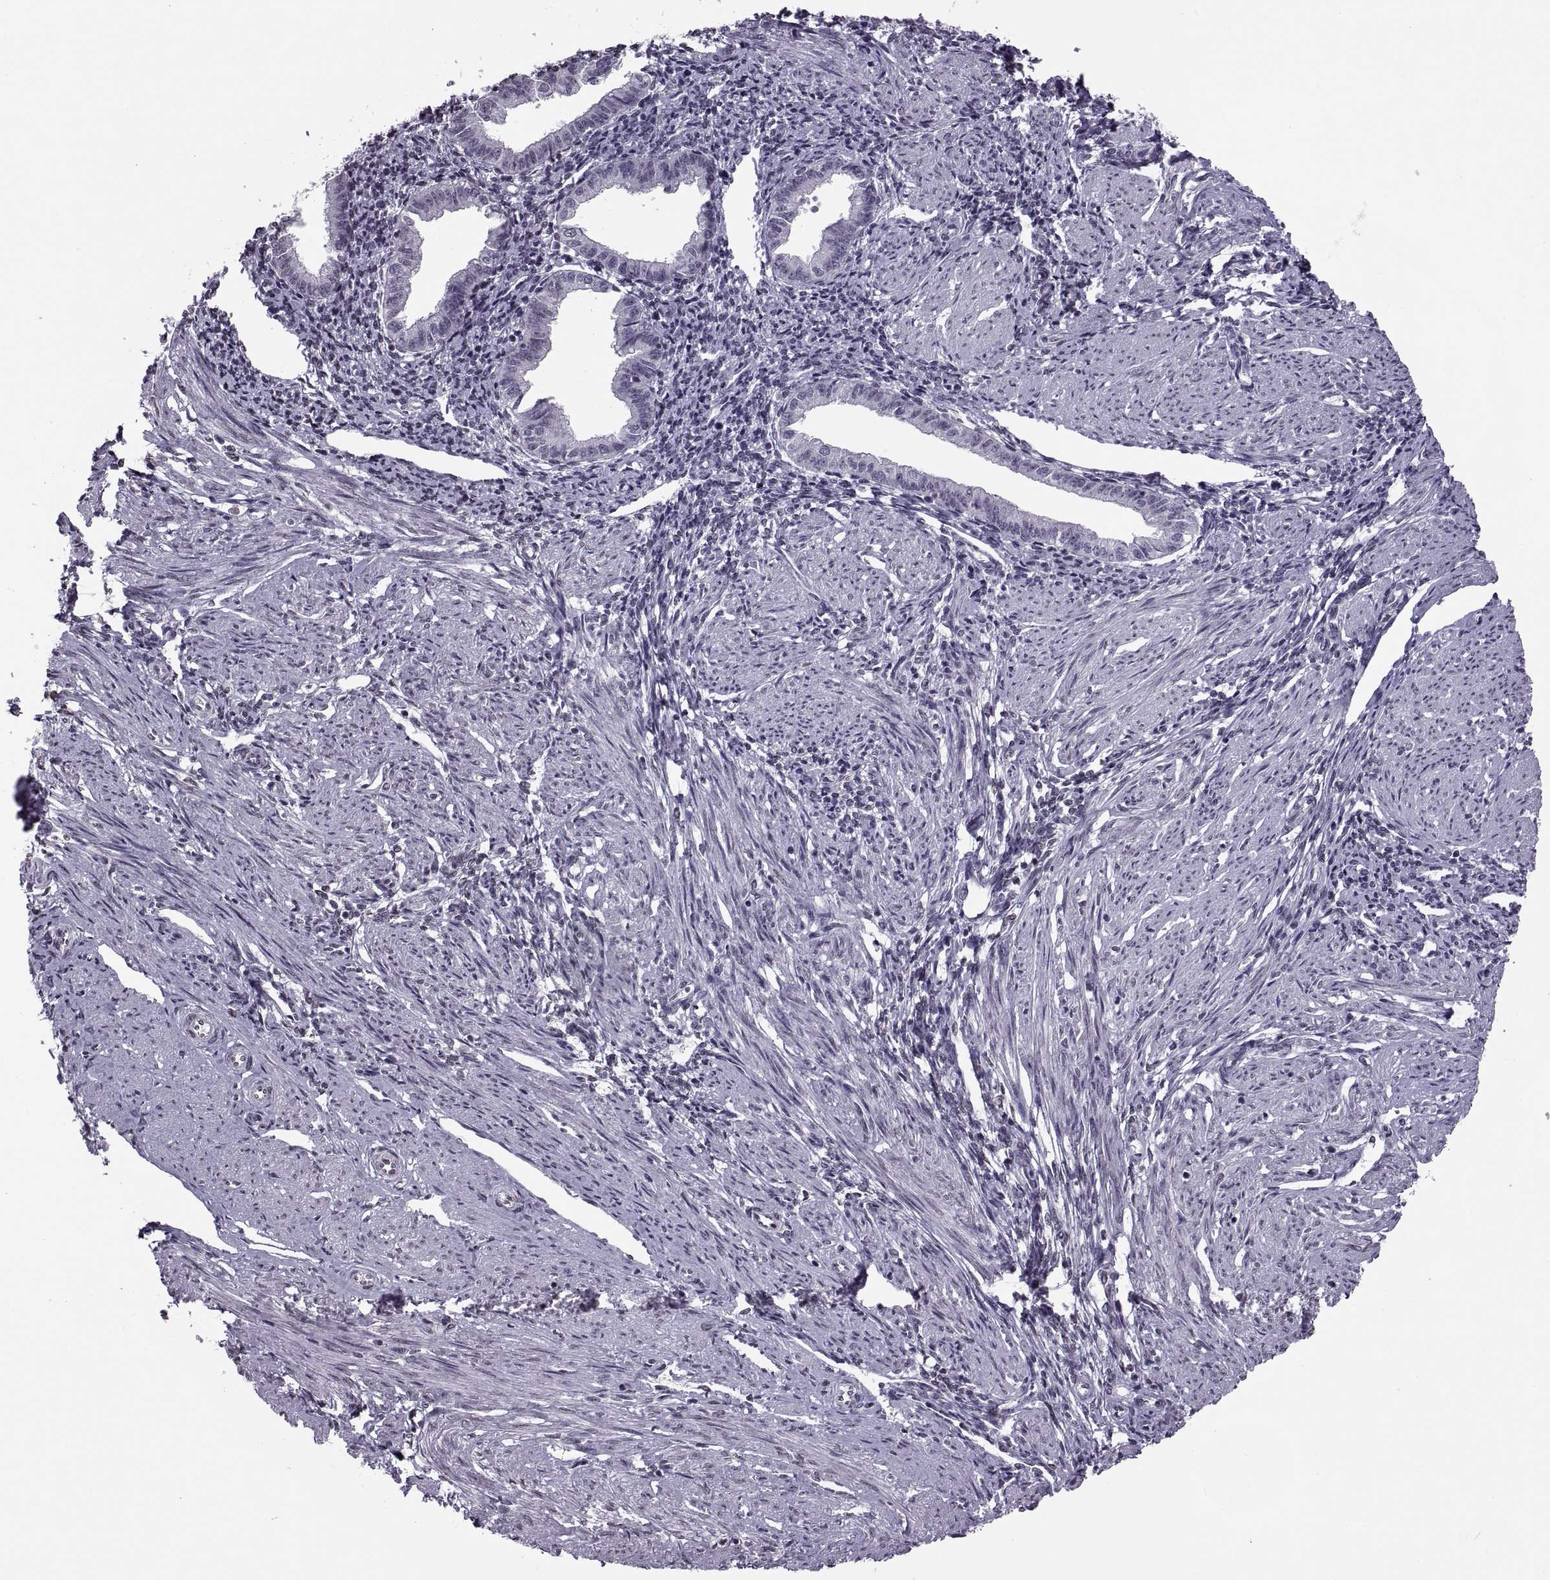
{"staining": {"intensity": "negative", "quantity": "none", "location": "none"}, "tissue": "endometrium", "cell_type": "Cells in endometrial stroma", "image_type": "normal", "snomed": [{"axis": "morphology", "description": "Normal tissue, NOS"}, {"axis": "topography", "description": "Endometrium"}], "caption": "This is an immunohistochemistry (IHC) photomicrograph of normal endometrium. There is no staining in cells in endometrial stroma.", "gene": "H1", "patient": {"sex": "female", "age": 37}}